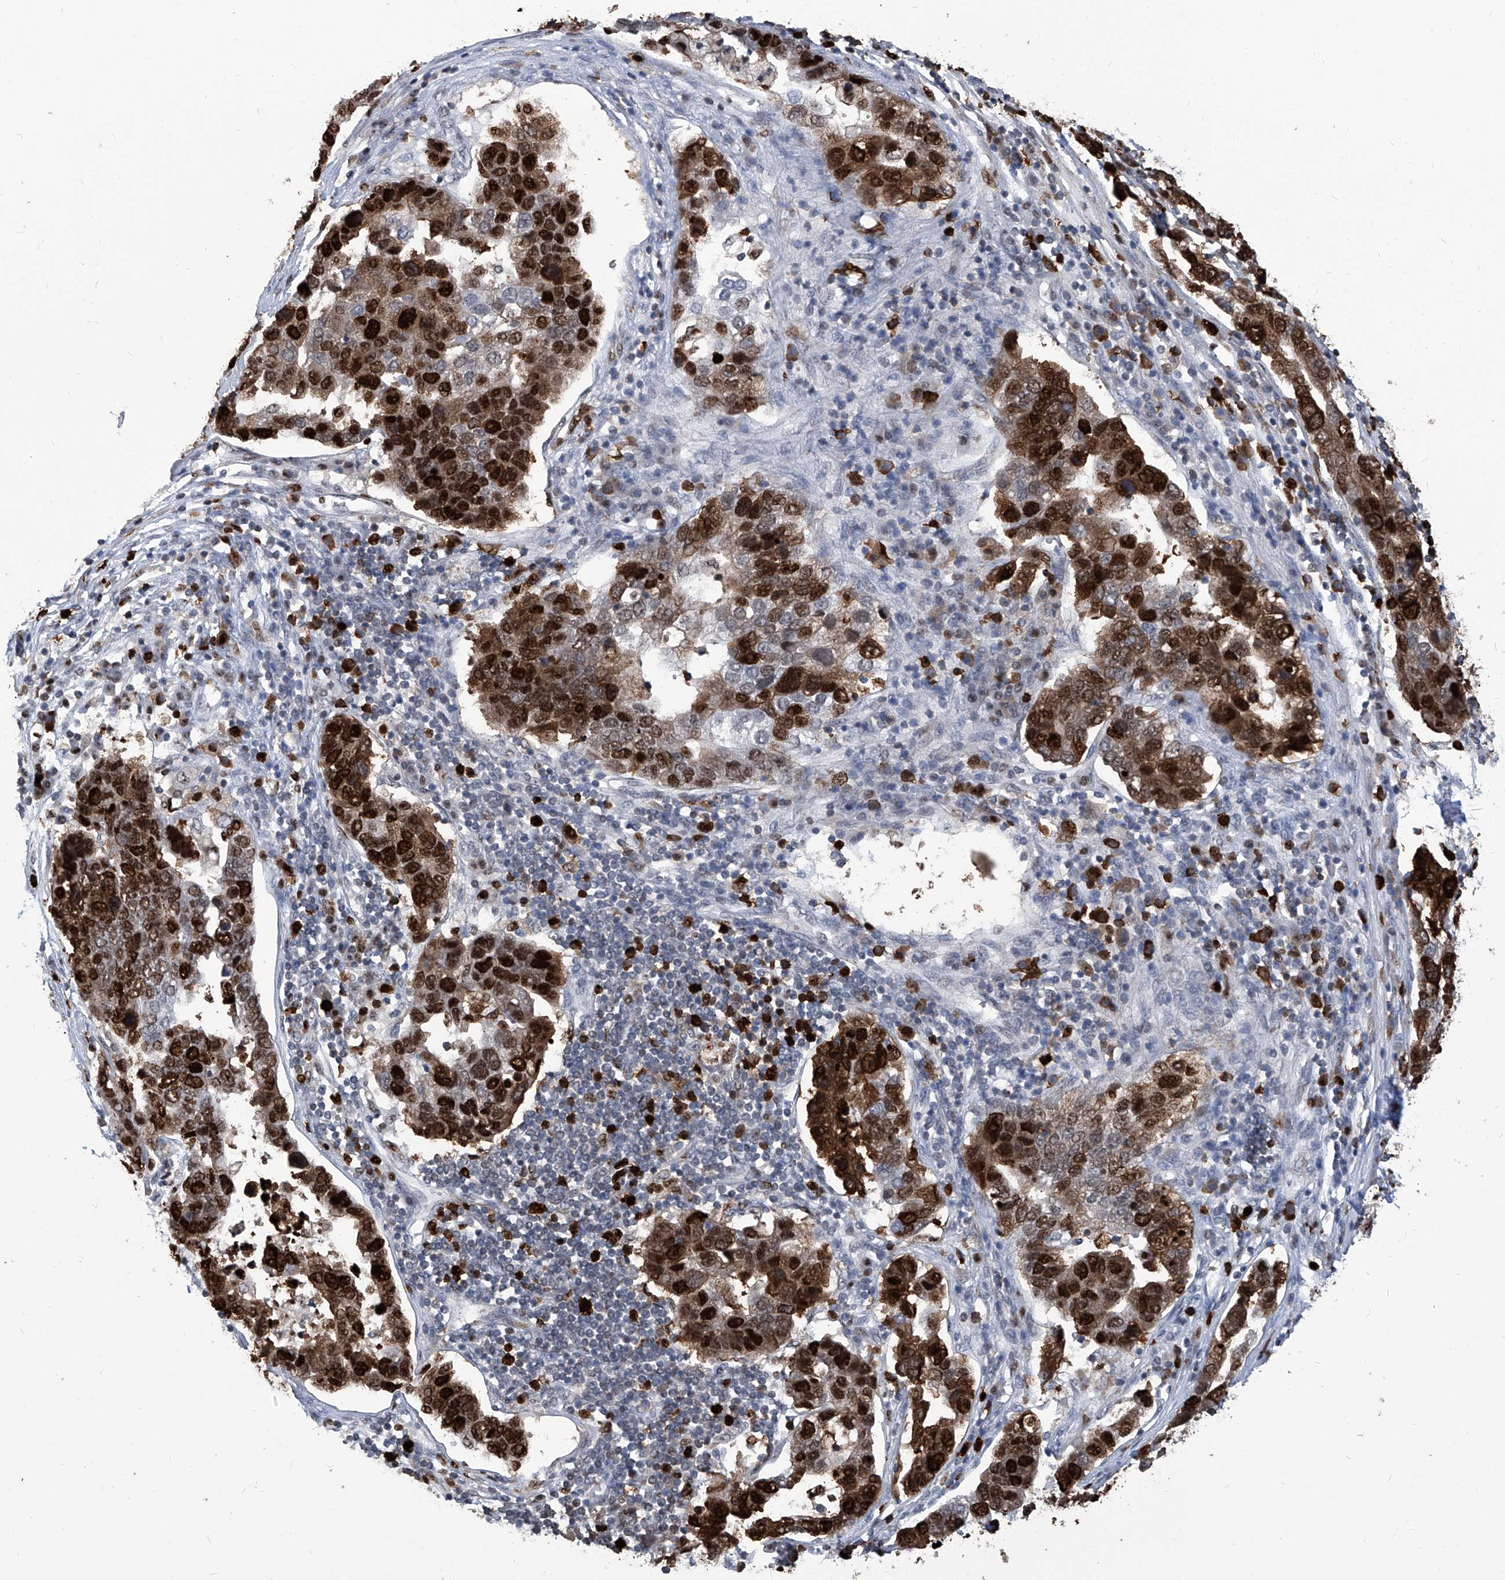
{"staining": {"intensity": "strong", "quantity": ">75%", "location": "nuclear"}, "tissue": "pancreatic cancer", "cell_type": "Tumor cells", "image_type": "cancer", "snomed": [{"axis": "morphology", "description": "Adenocarcinoma, NOS"}, {"axis": "topography", "description": "Pancreas"}], "caption": "Adenocarcinoma (pancreatic) stained for a protein exhibits strong nuclear positivity in tumor cells.", "gene": "PCNA", "patient": {"sex": "female", "age": 61}}